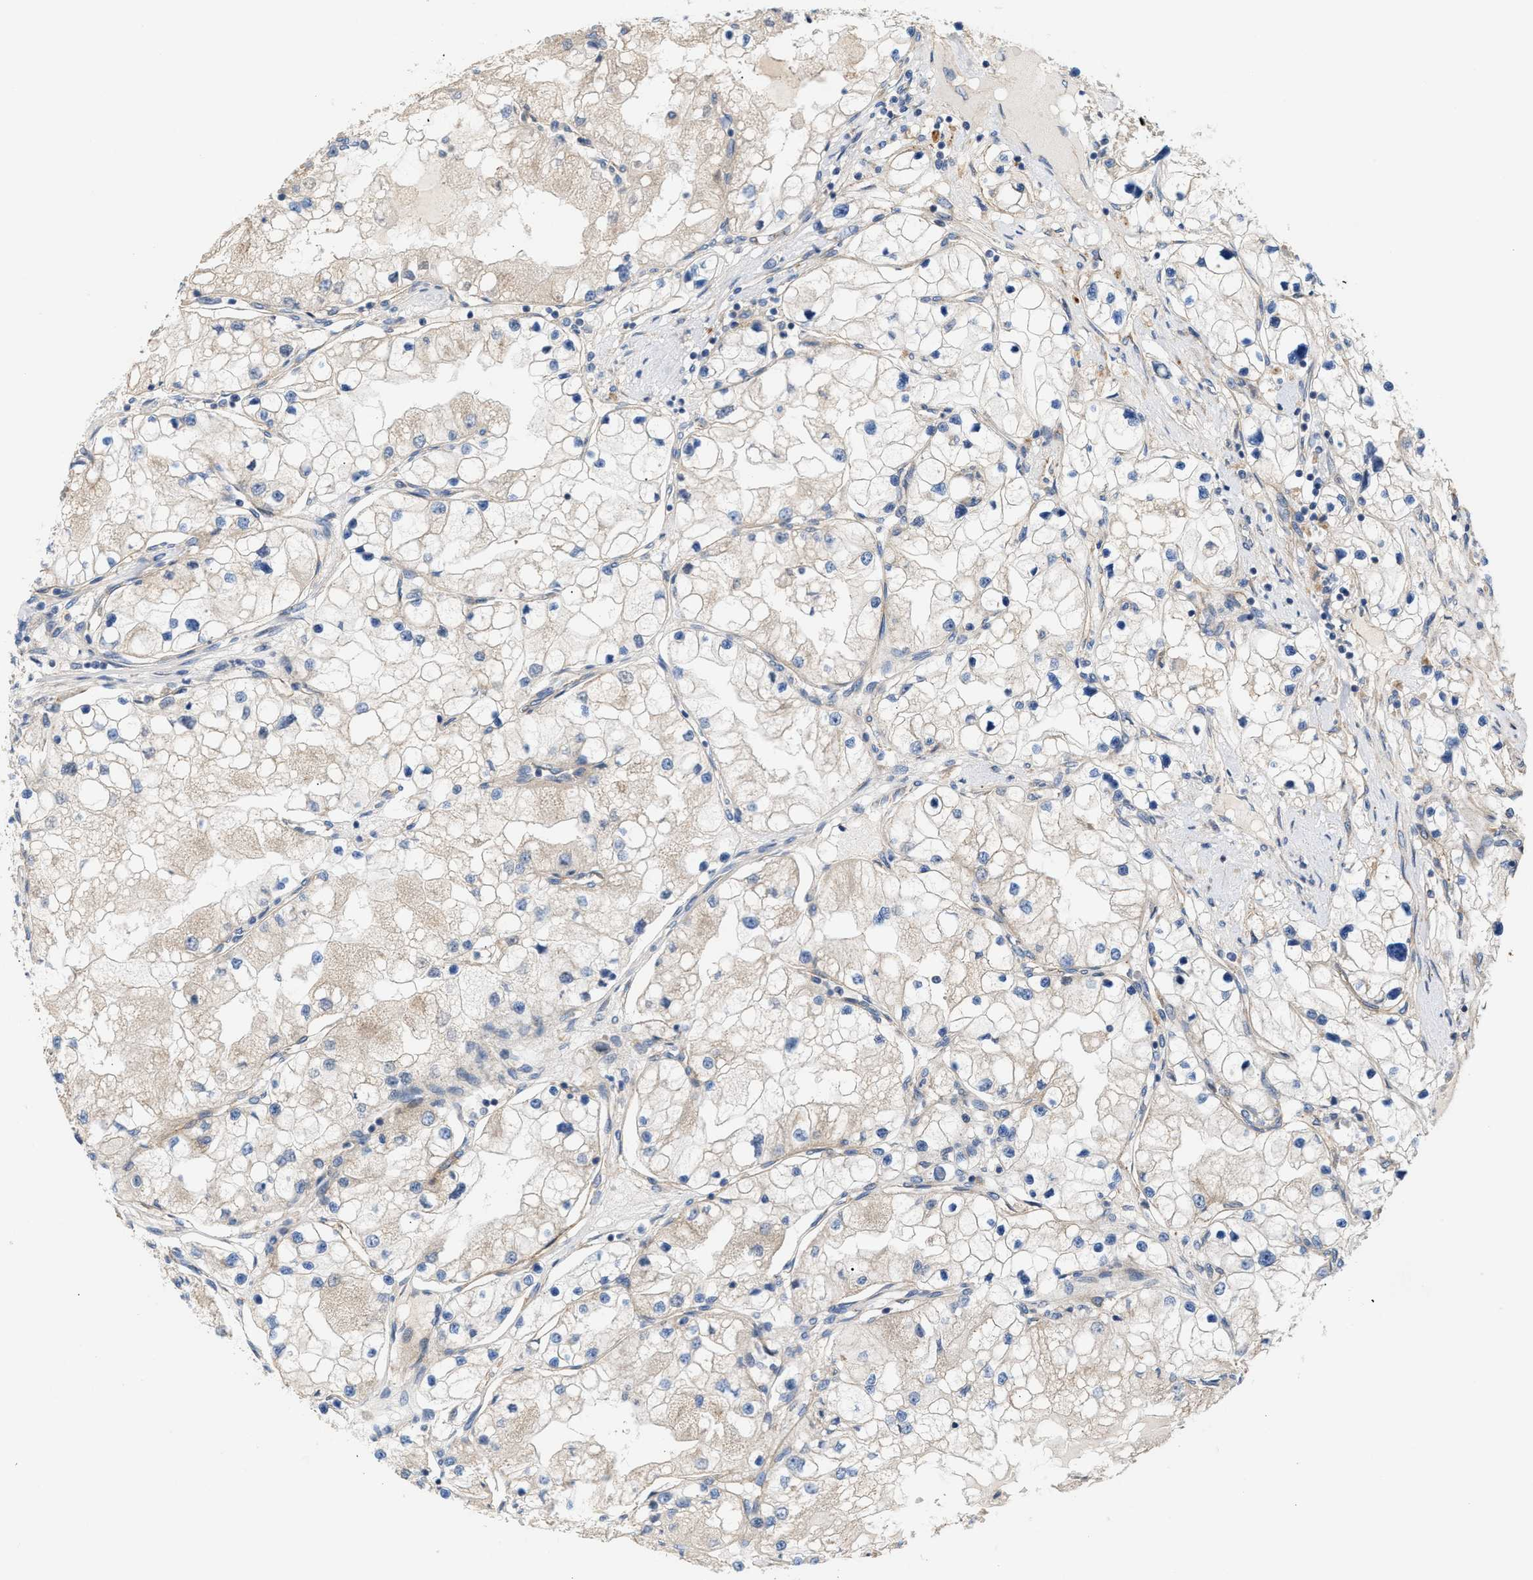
{"staining": {"intensity": "negative", "quantity": "none", "location": "none"}, "tissue": "renal cancer", "cell_type": "Tumor cells", "image_type": "cancer", "snomed": [{"axis": "morphology", "description": "Adenocarcinoma, NOS"}, {"axis": "topography", "description": "Kidney"}], "caption": "IHC photomicrograph of human adenocarcinoma (renal) stained for a protein (brown), which shows no positivity in tumor cells. (Immunohistochemistry (ihc), brightfield microscopy, high magnification).", "gene": "OXSM", "patient": {"sex": "male", "age": 68}}